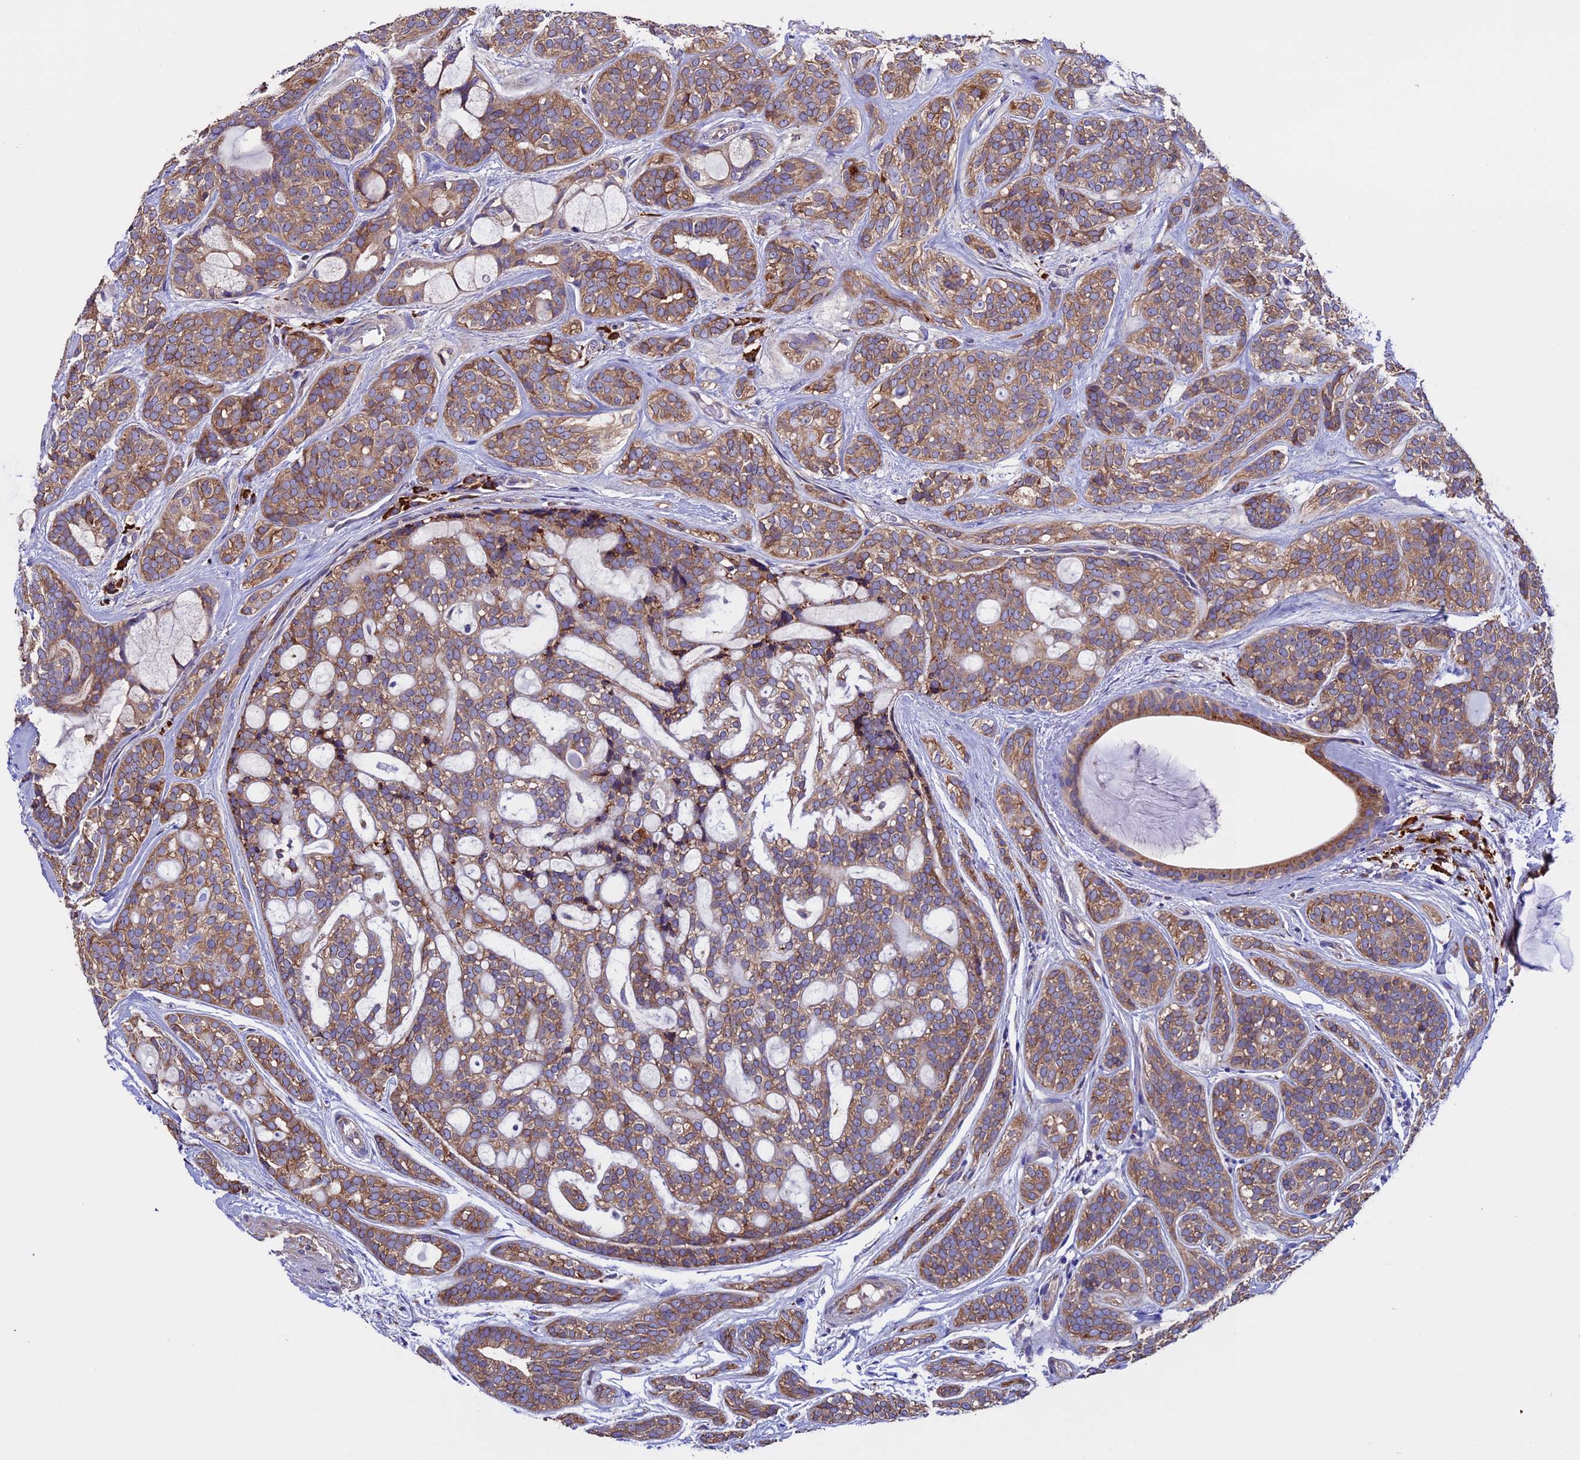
{"staining": {"intensity": "moderate", "quantity": ">75%", "location": "cytoplasmic/membranous"}, "tissue": "head and neck cancer", "cell_type": "Tumor cells", "image_type": "cancer", "snomed": [{"axis": "morphology", "description": "Adenocarcinoma, NOS"}, {"axis": "topography", "description": "Head-Neck"}], "caption": "Head and neck cancer stained with immunohistochemistry shows moderate cytoplasmic/membranous staining in approximately >75% of tumor cells.", "gene": "BTBD3", "patient": {"sex": "male", "age": 66}}